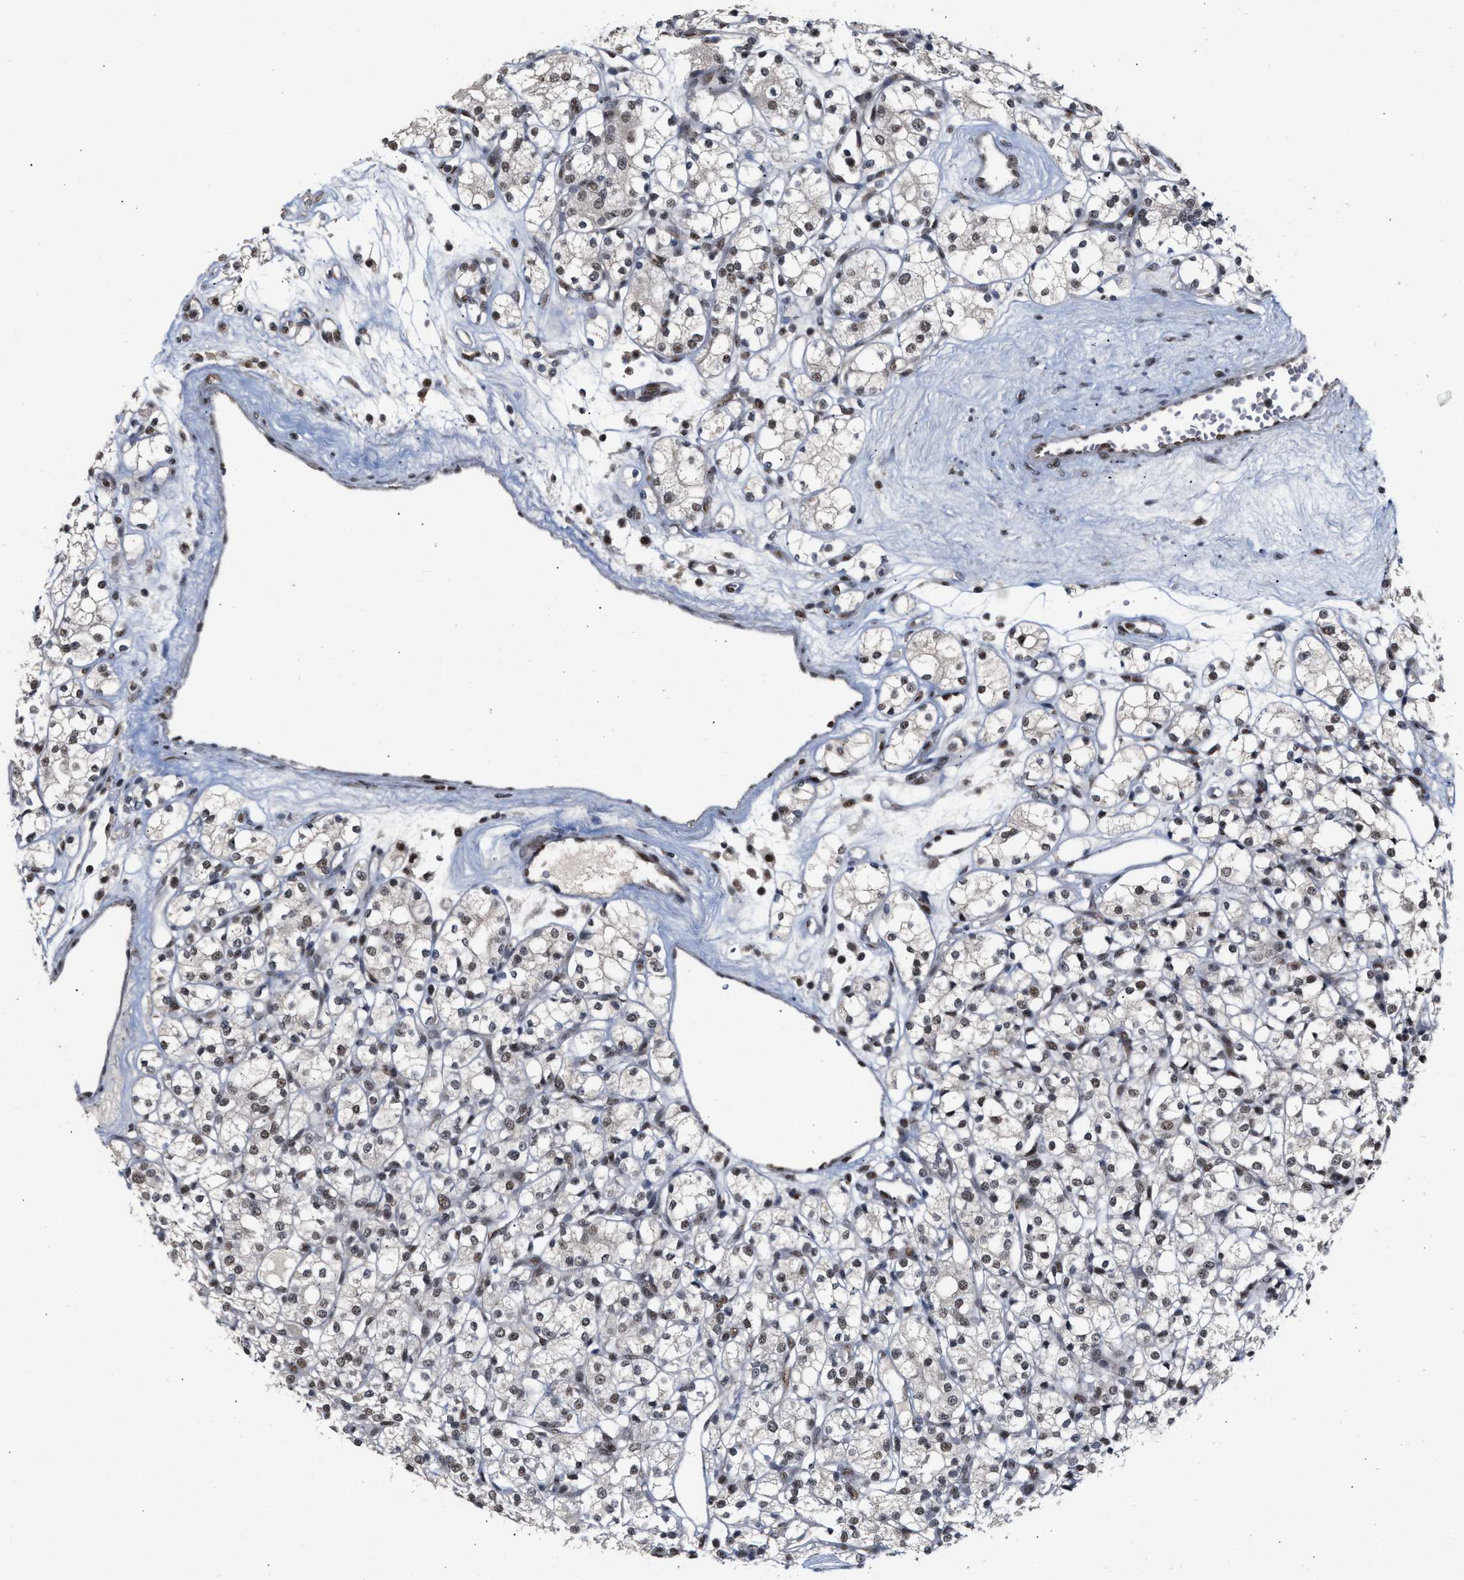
{"staining": {"intensity": "moderate", "quantity": "25%-75%", "location": "nuclear"}, "tissue": "renal cancer", "cell_type": "Tumor cells", "image_type": "cancer", "snomed": [{"axis": "morphology", "description": "Adenocarcinoma, NOS"}, {"axis": "topography", "description": "Kidney"}], "caption": "A histopathology image of renal cancer (adenocarcinoma) stained for a protein demonstrates moderate nuclear brown staining in tumor cells.", "gene": "EIF4A3", "patient": {"sex": "male", "age": 77}}